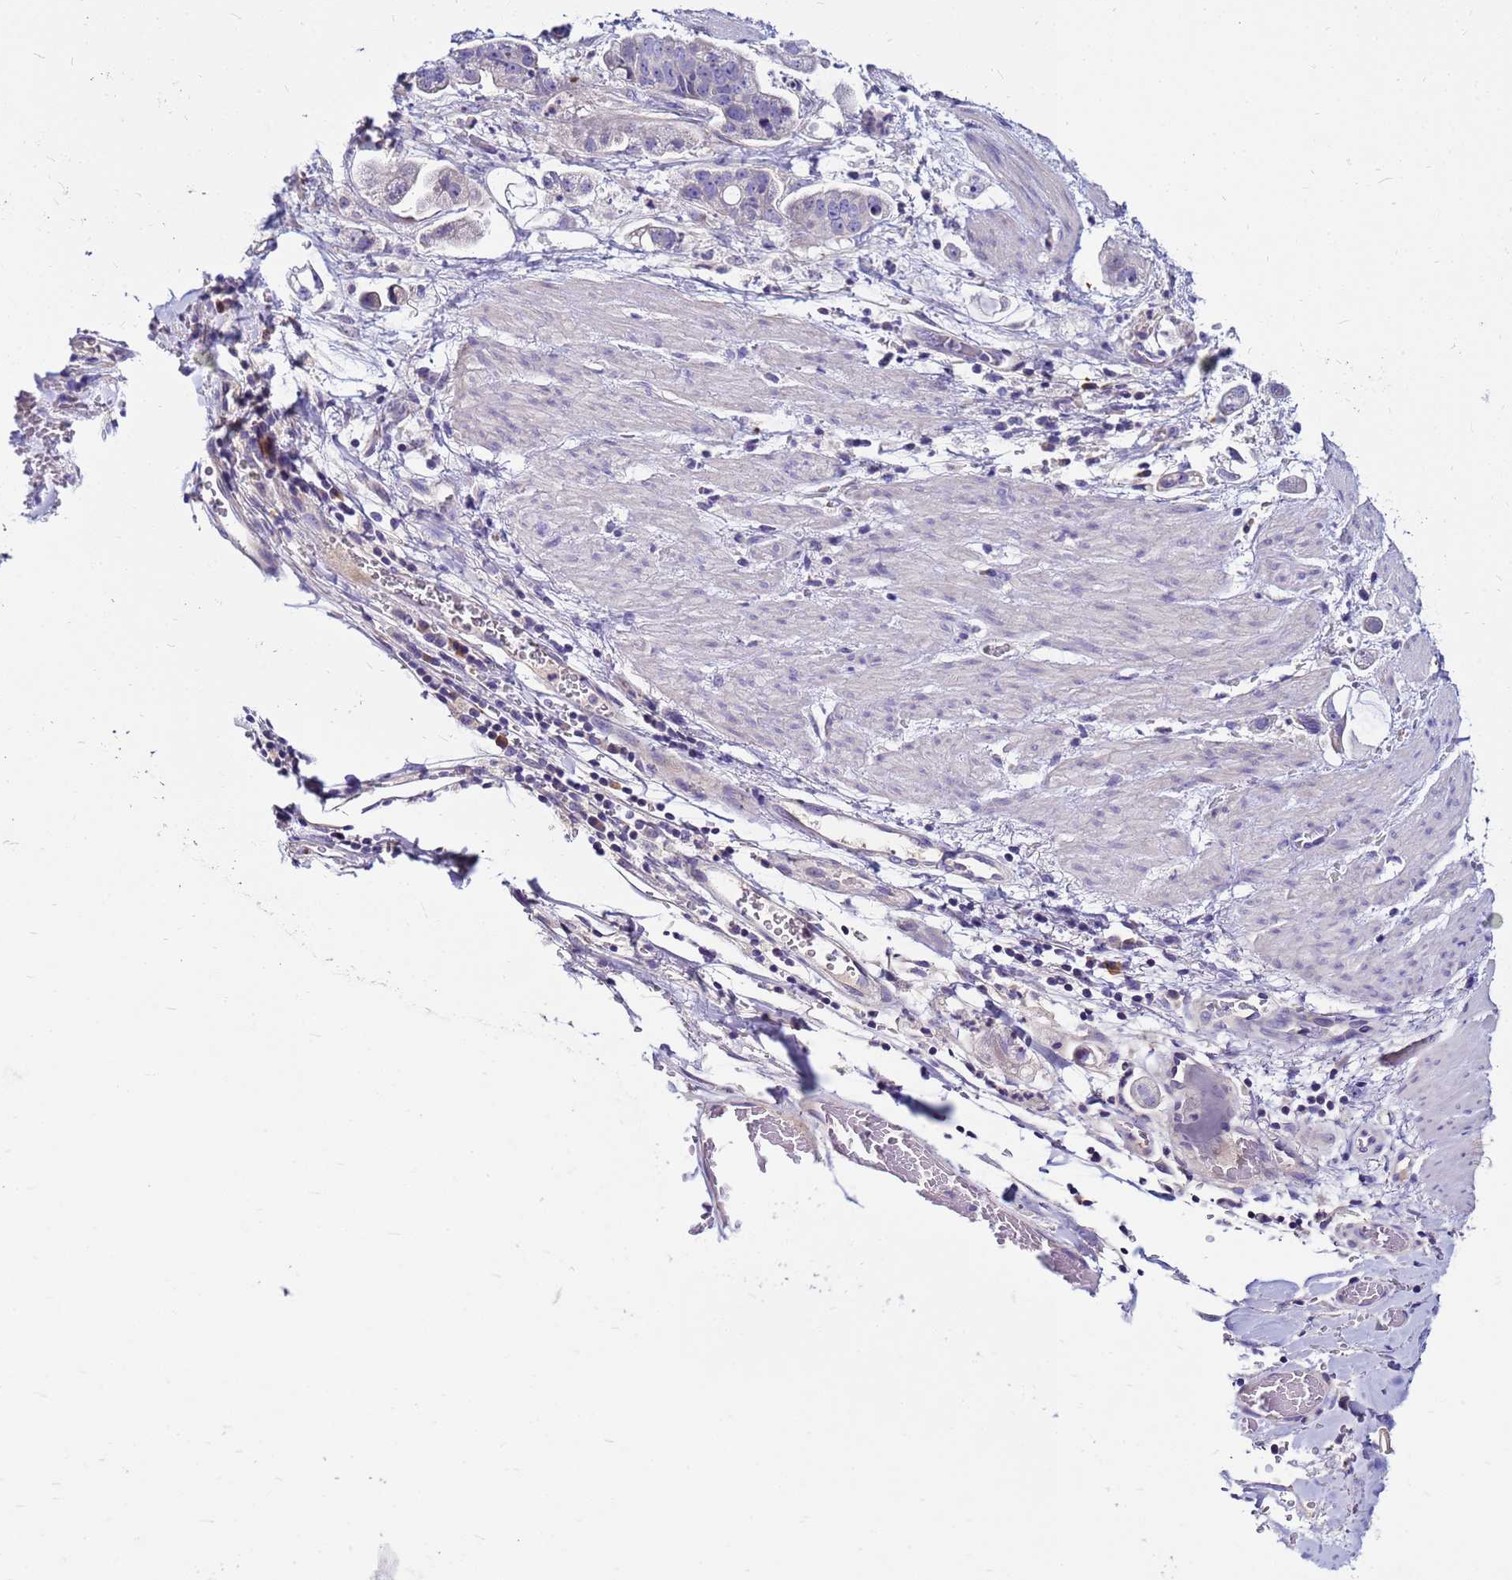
{"staining": {"intensity": "negative", "quantity": "none", "location": "none"}, "tissue": "stomach cancer", "cell_type": "Tumor cells", "image_type": "cancer", "snomed": [{"axis": "morphology", "description": "Adenocarcinoma, NOS"}, {"axis": "topography", "description": "Stomach"}], "caption": "The photomicrograph displays no significant positivity in tumor cells of adenocarcinoma (stomach).", "gene": "DPRX", "patient": {"sex": "male", "age": 62}}